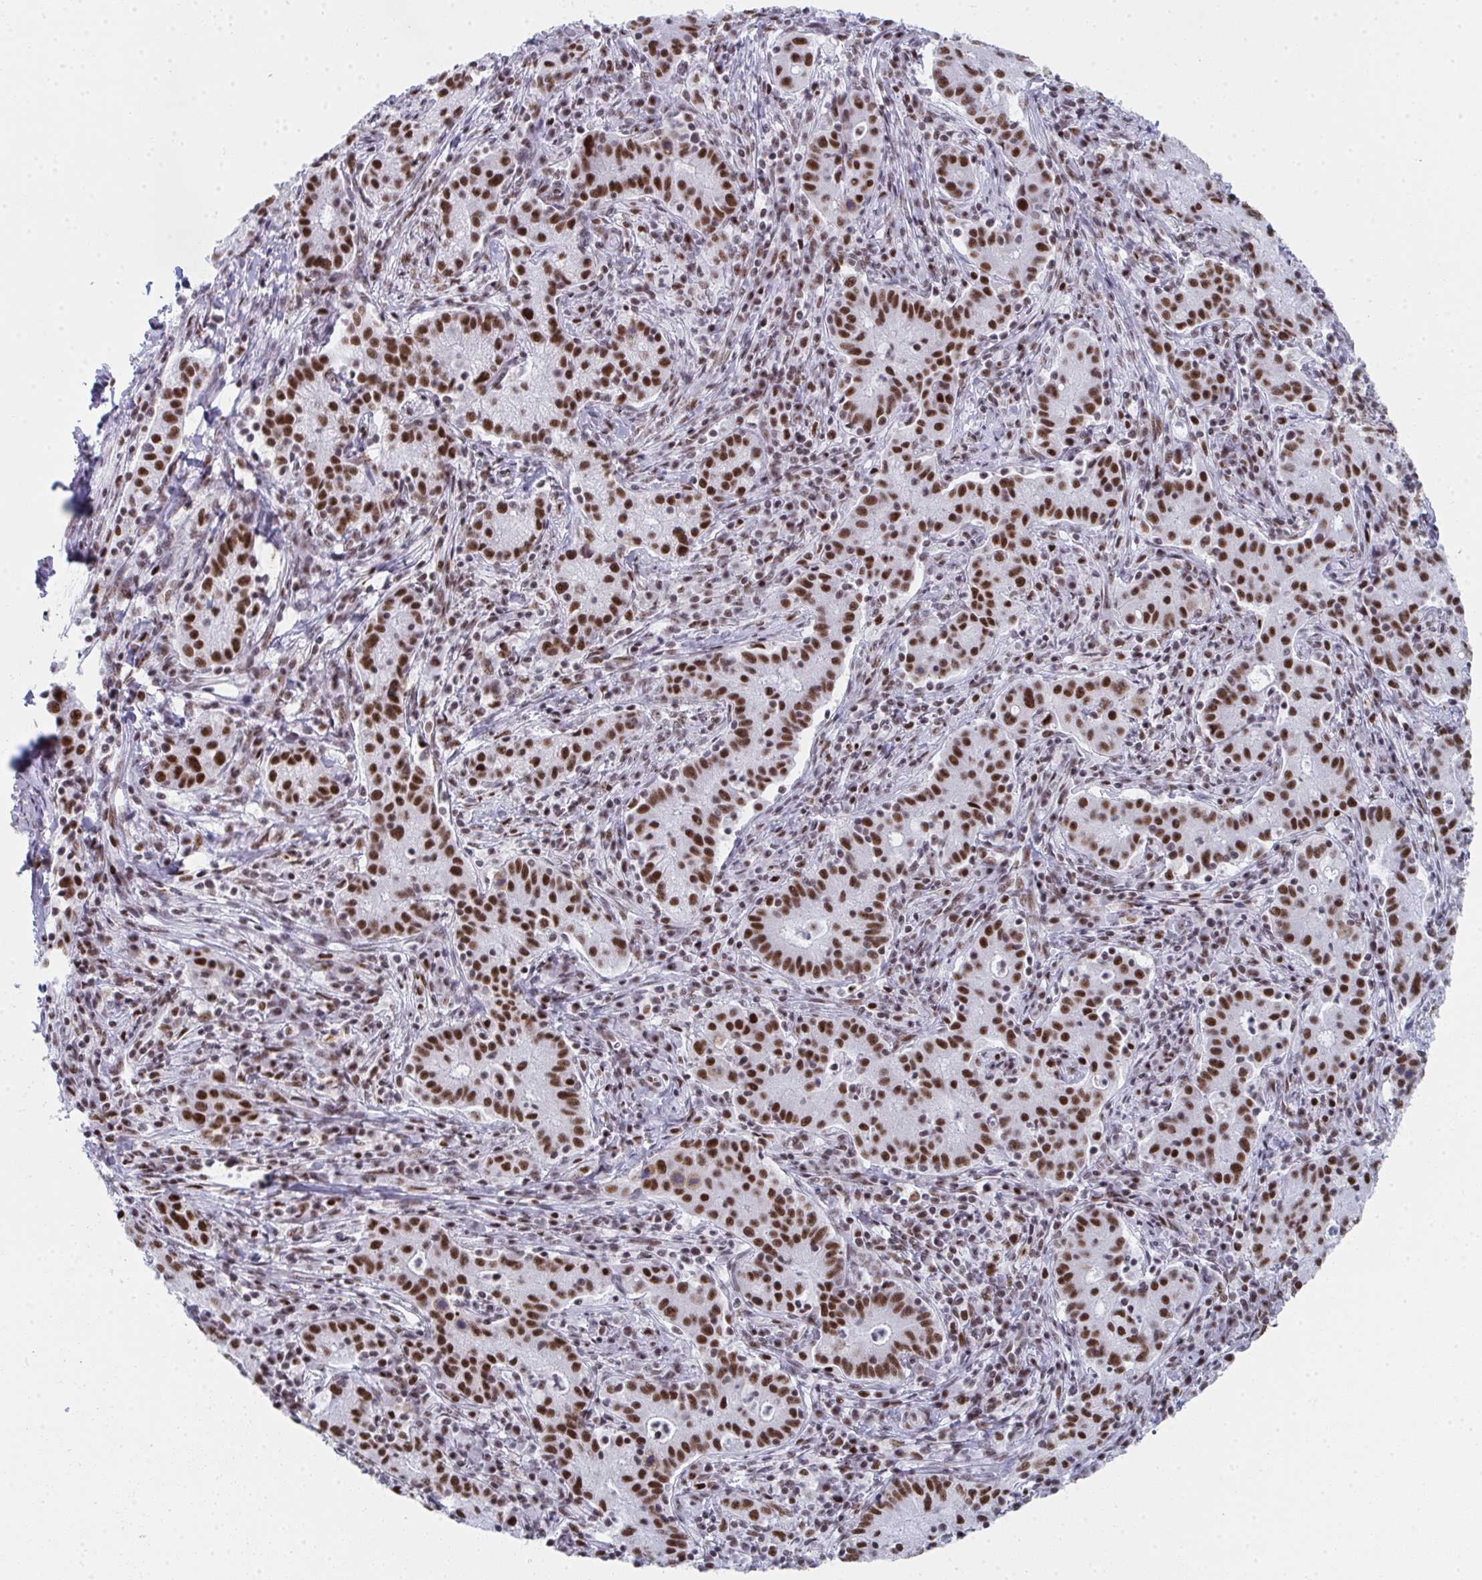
{"staining": {"intensity": "strong", "quantity": ">75%", "location": "nuclear"}, "tissue": "cervical cancer", "cell_type": "Tumor cells", "image_type": "cancer", "snomed": [{"axis": "morphology", "description": "Normal tissue, NOS"}, {"axis": "morphology", "description": "Adenocarcinoma, NOS"}, {"axis": "topography", "description": "Cervix"}], "caption": "Tumor cells show high levels of strong nuclear positivity in about >75% of cells in human cervical cancer (adenocarcinoma). (DAB IHC, brown staining for protein, blue staining for nuclei).", "gene": "SNRNP70", "patient": {"sex": "female", "age": 44}}